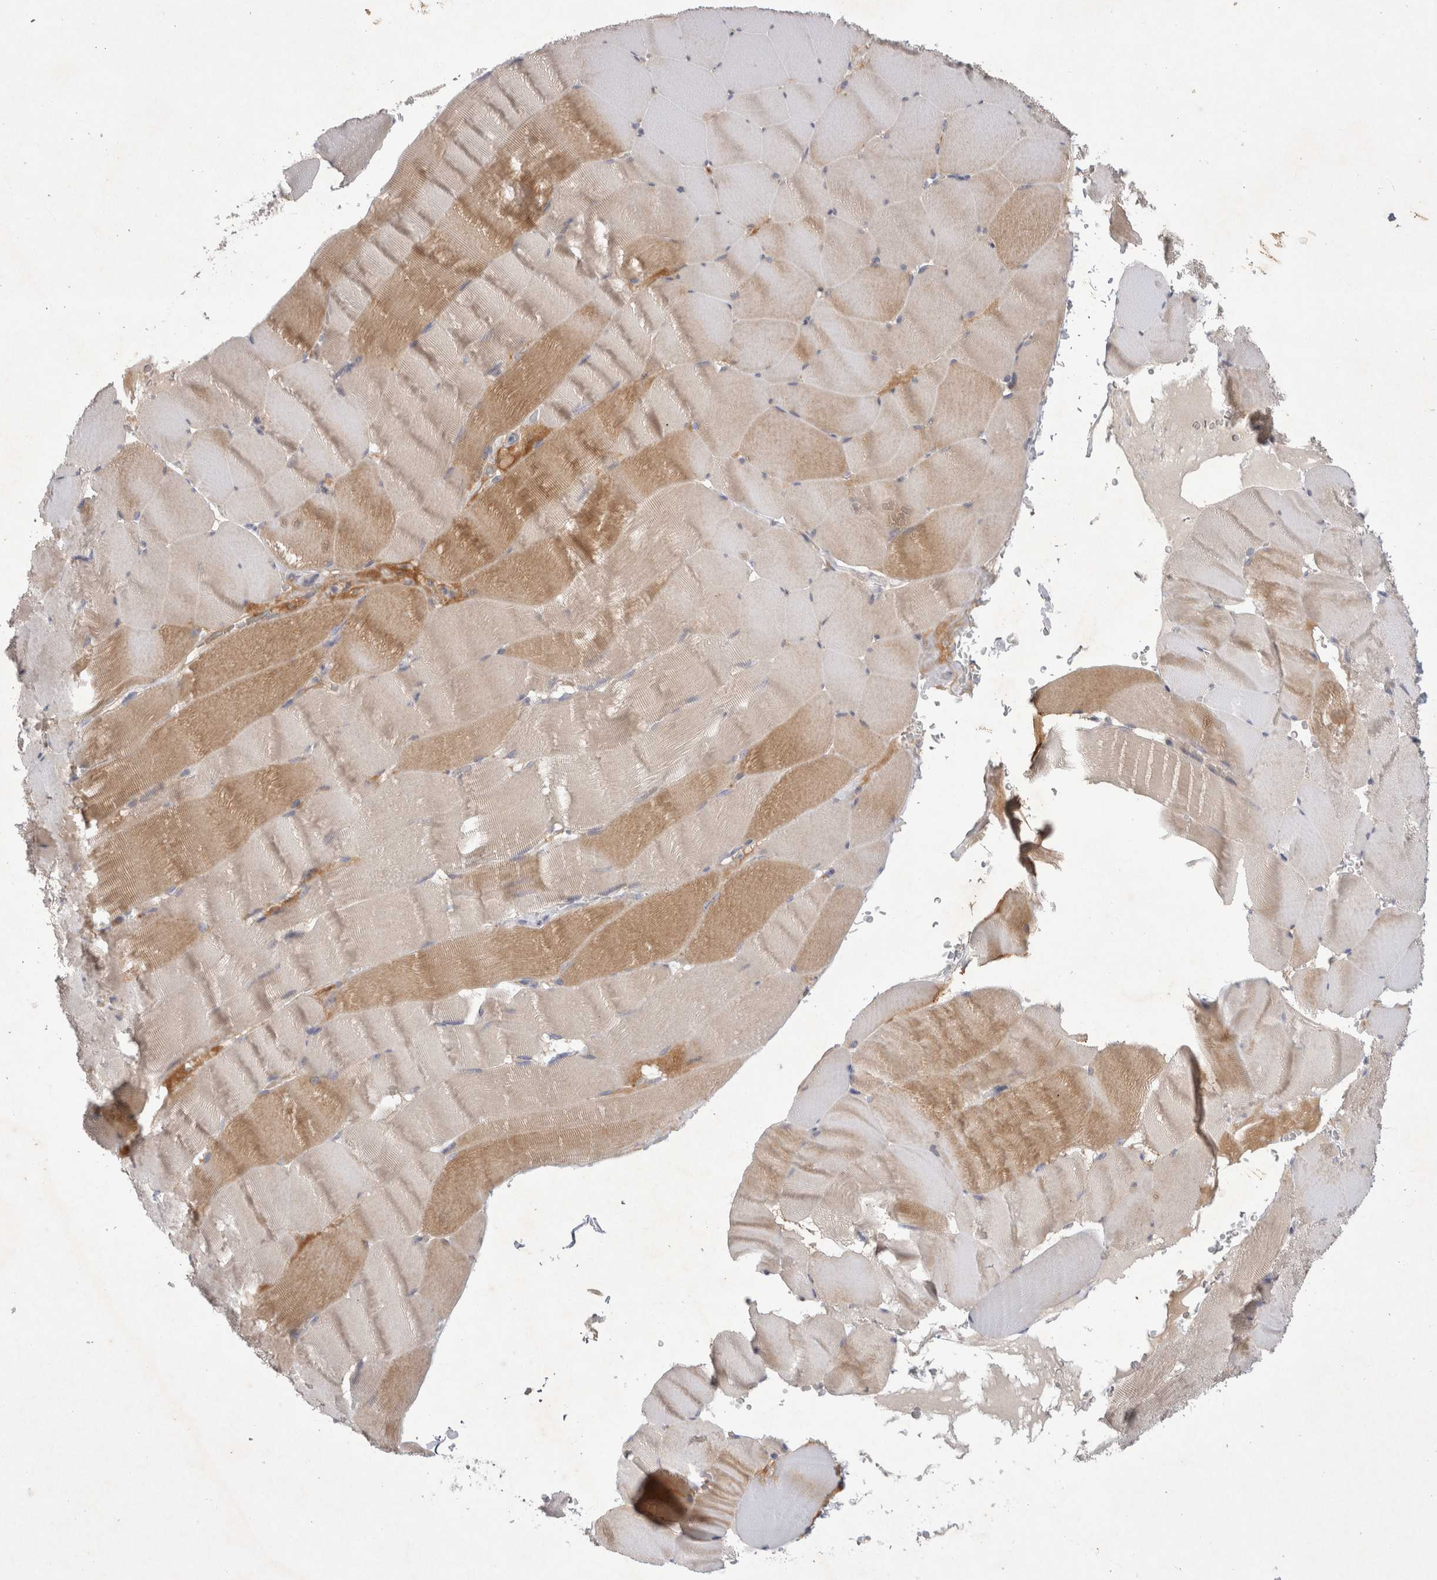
{"staining": {"intensity": "moderate", "quantity": "25%-75%", "location": "cytoplasmic/membranous"}, "tissue": "skeletal muscle", "cell_type": "Myocytes", "image_type": "normal", "snomed": [{"axis": "morphology", "description": "Normal tissue, NOS"}, {"axis": "topography", "description": "Skeletal muscle"}], "caption": "Protein staining of benign skeletal muscle demonstrates moderate cytoplasmic/membranous positivity in about 25%-75% of myocytes.", "gene": "BZW2", "patient": {"sex": "male", "age": 62}}